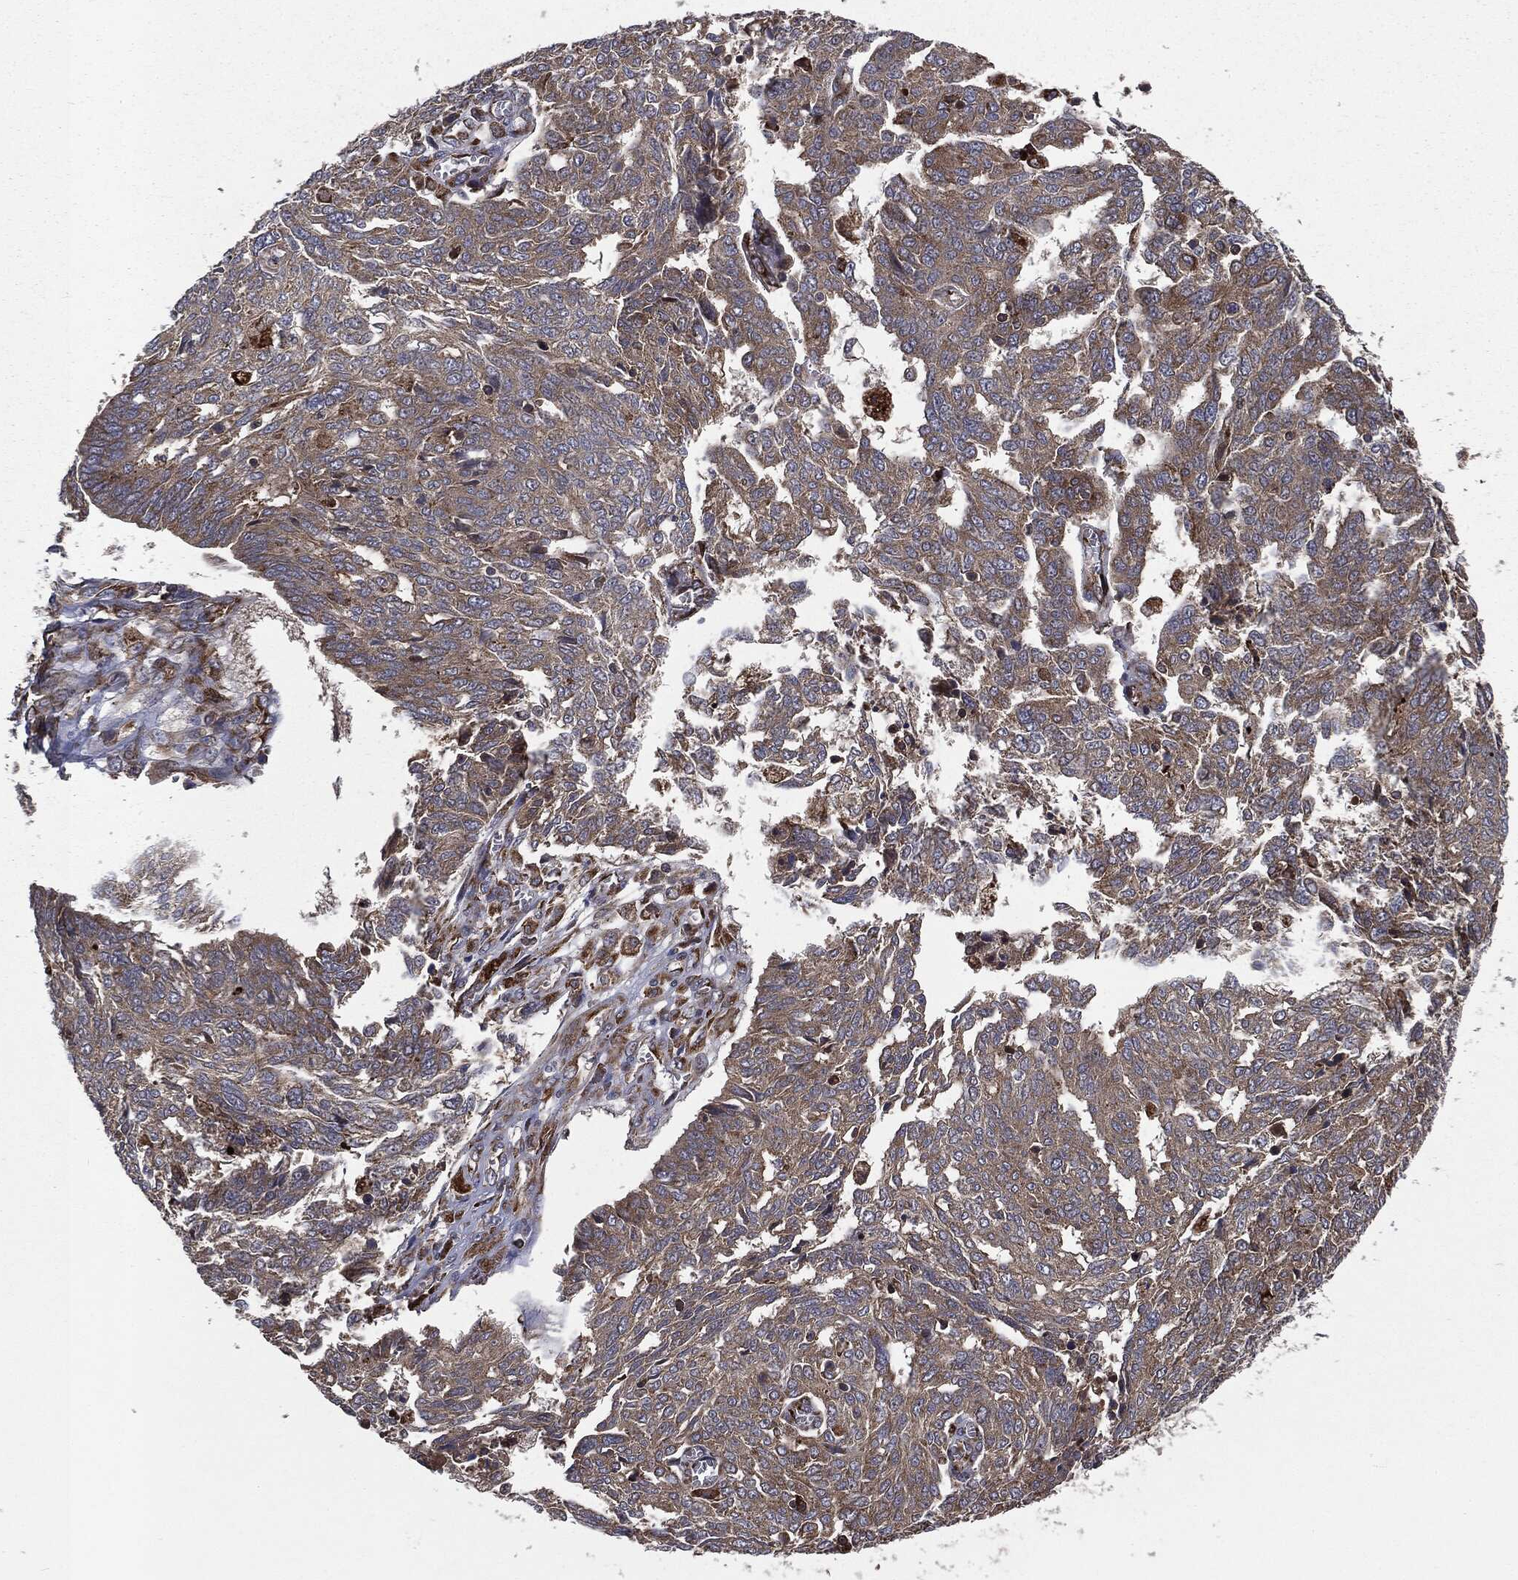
{"staining": {"intensity": "moderate", "quantity": "25%-75%", "location": "cytoplasmic/membranous"}, "tissue": "ovarian cancer", "cell_type": "Tumor cells", "image_type": "cancer", "snomed": [{"axis": "morphology", "description": "Cystadenocarcinoma, serous, NOS"}, {"axis": "topography", "description": "Ovary"}], "caption": "Immunohistochemical staining of serous cystadenocarcinoma (ovarian) reveals medium levels of moderate cytoplasmic/membranous protein staining in about 25%-75% of tumor cells.", "gene": "PLOD3", "patient": {"sex": "female", "age": 67}}